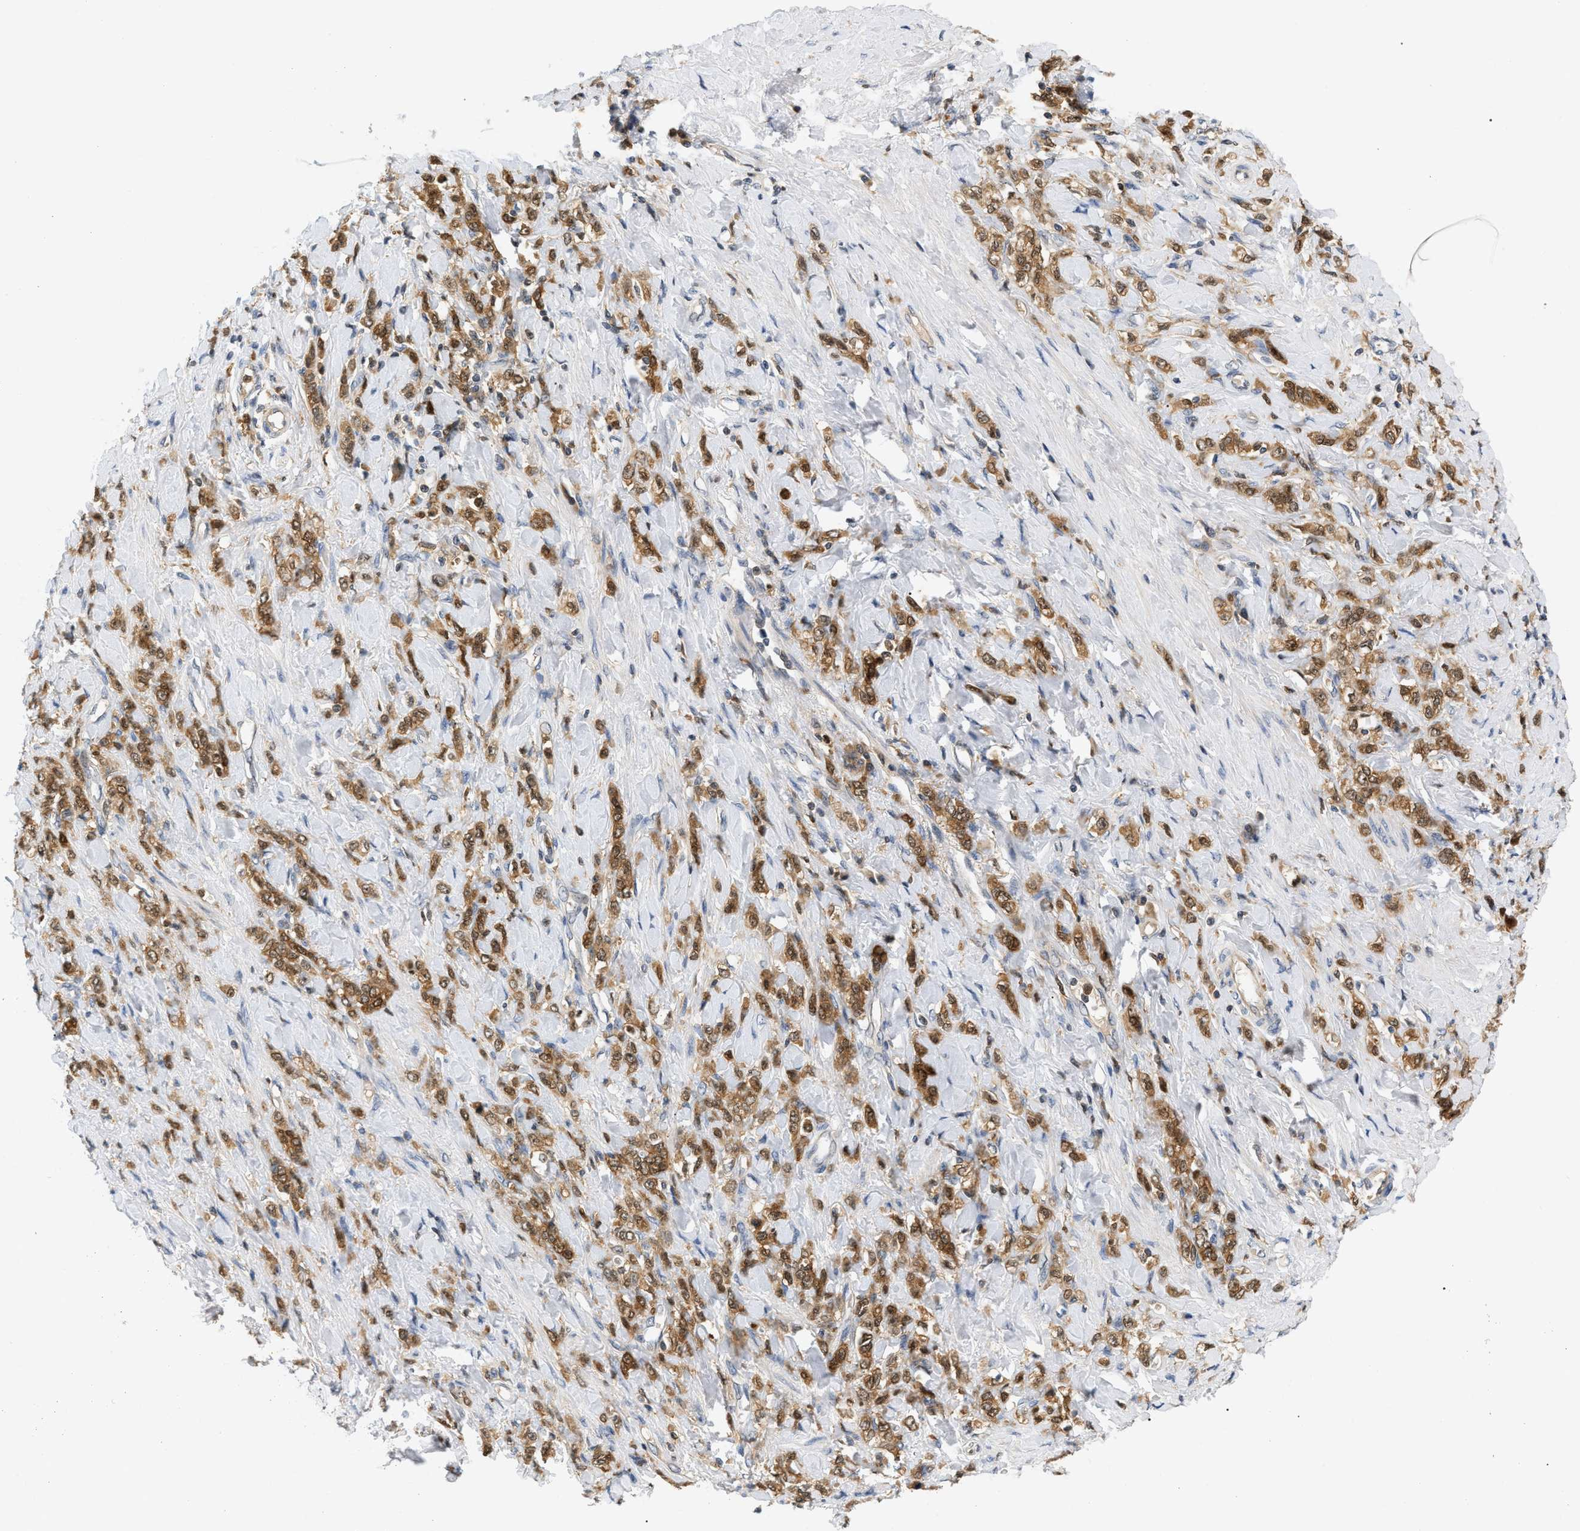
{"staining": {"intensity": "moderate", "quantity": ">75%", "location": "cytoplasmic/membranous"}, "tissue": "stomach cancer", "cell_type": "Tumor cells", "image_type": "cancer", "snomed": [{"axis": "morphology", "description": "Adenocarcinoma, NOS"}, {"axis": "topography", "description": "Stomach"}], "caption": "Approximately >75% of tumor cells in human stomach adenocarcinoma show moderate cytoplasmic/membranous protein expression as visualized by brown immunohistochemical staining.", "gene": "PYCARD", "patient": {"sex": "male", "age": 82}}